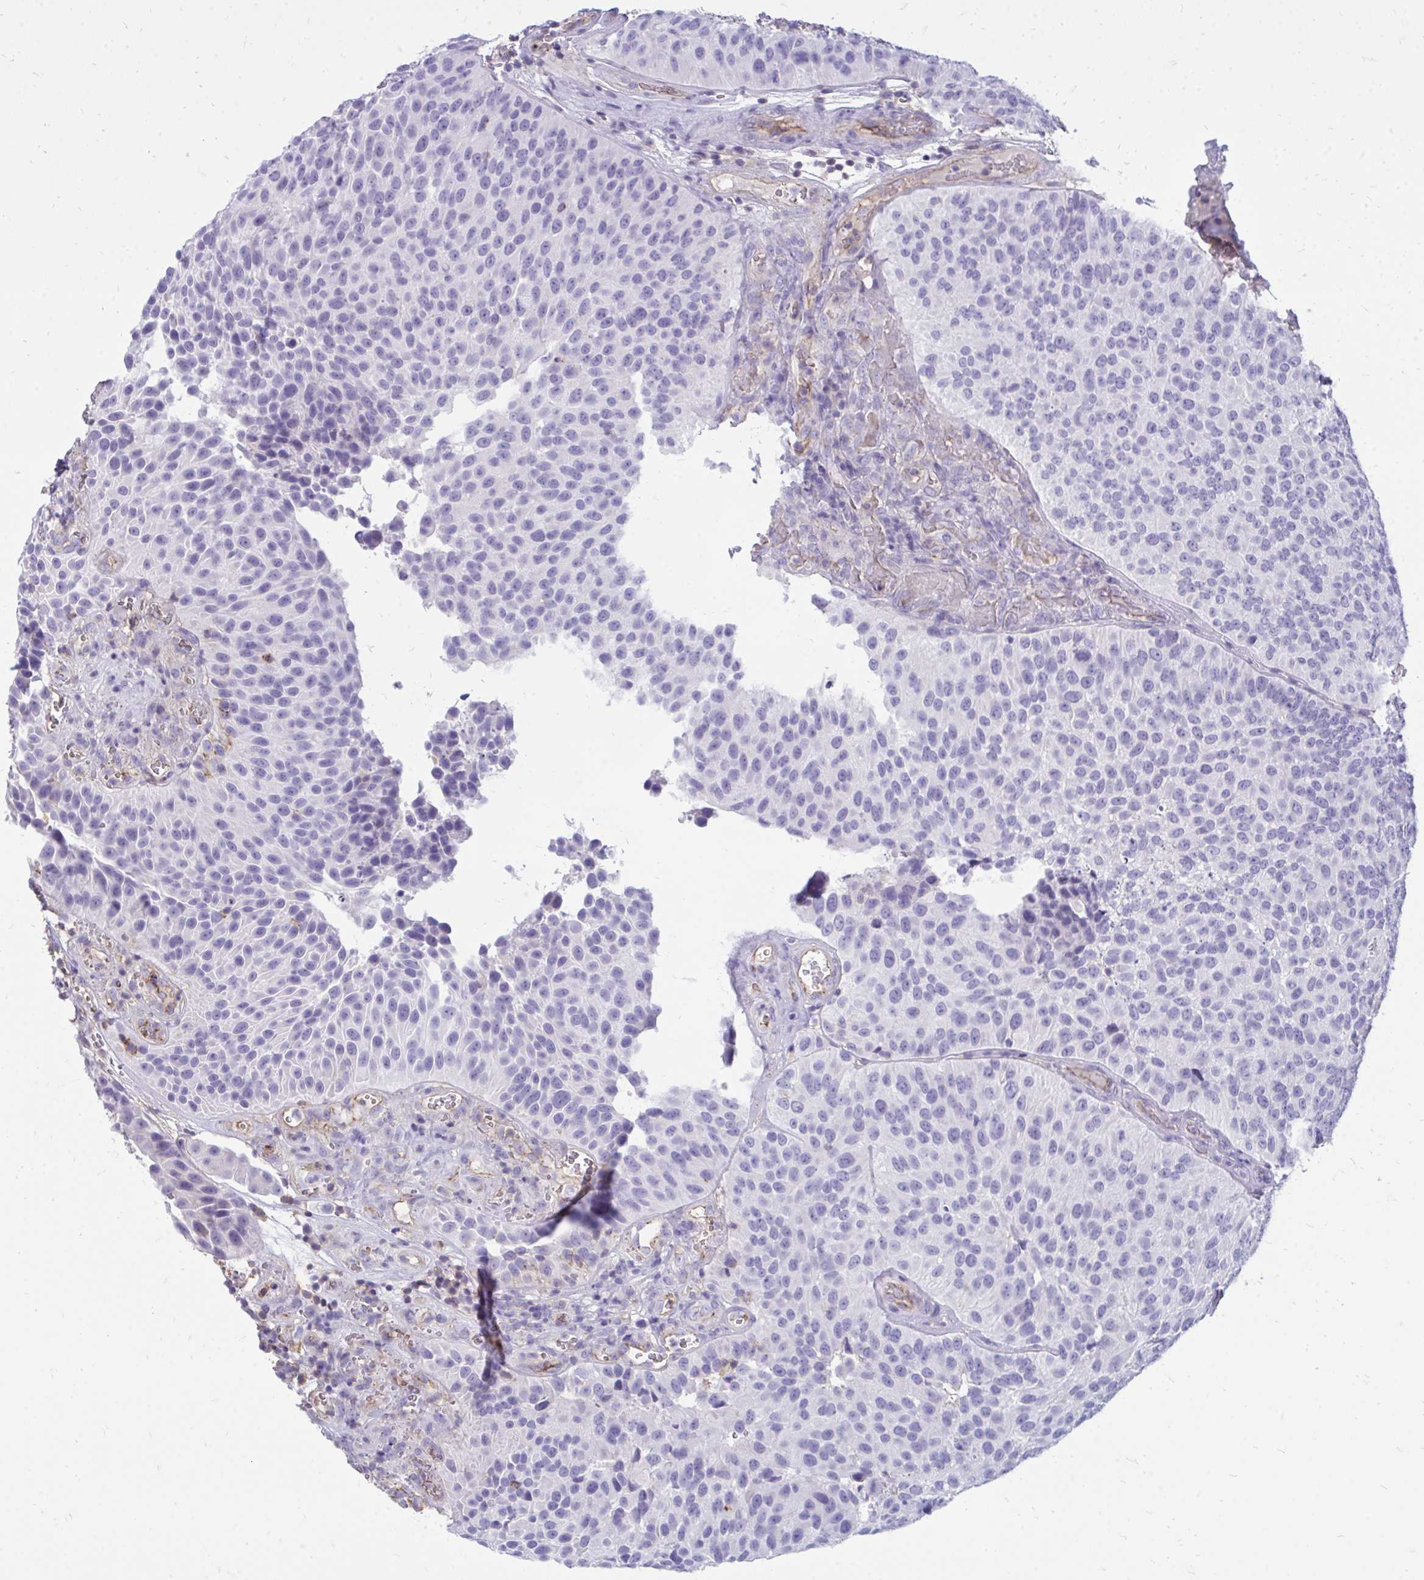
{"staining": {"intensity": "negative", "quantity": "none", "location": "none"}, "tissue": "urothelial cancer", "cell_type": "Tumor cells", "image_type": "cancer", "snomed": [{"axis": "morphology", "description": "Urothelial carcinoma, Low grade"}, {"axis": "topography", "description": "Urinary bladder"}], "caption": "Low-grade urothelial carcinoma stained for a protein using IHC reveals no staining tumor cells.", "gene": "FABP3", "patient": {"sex": "male", "age": 76}}